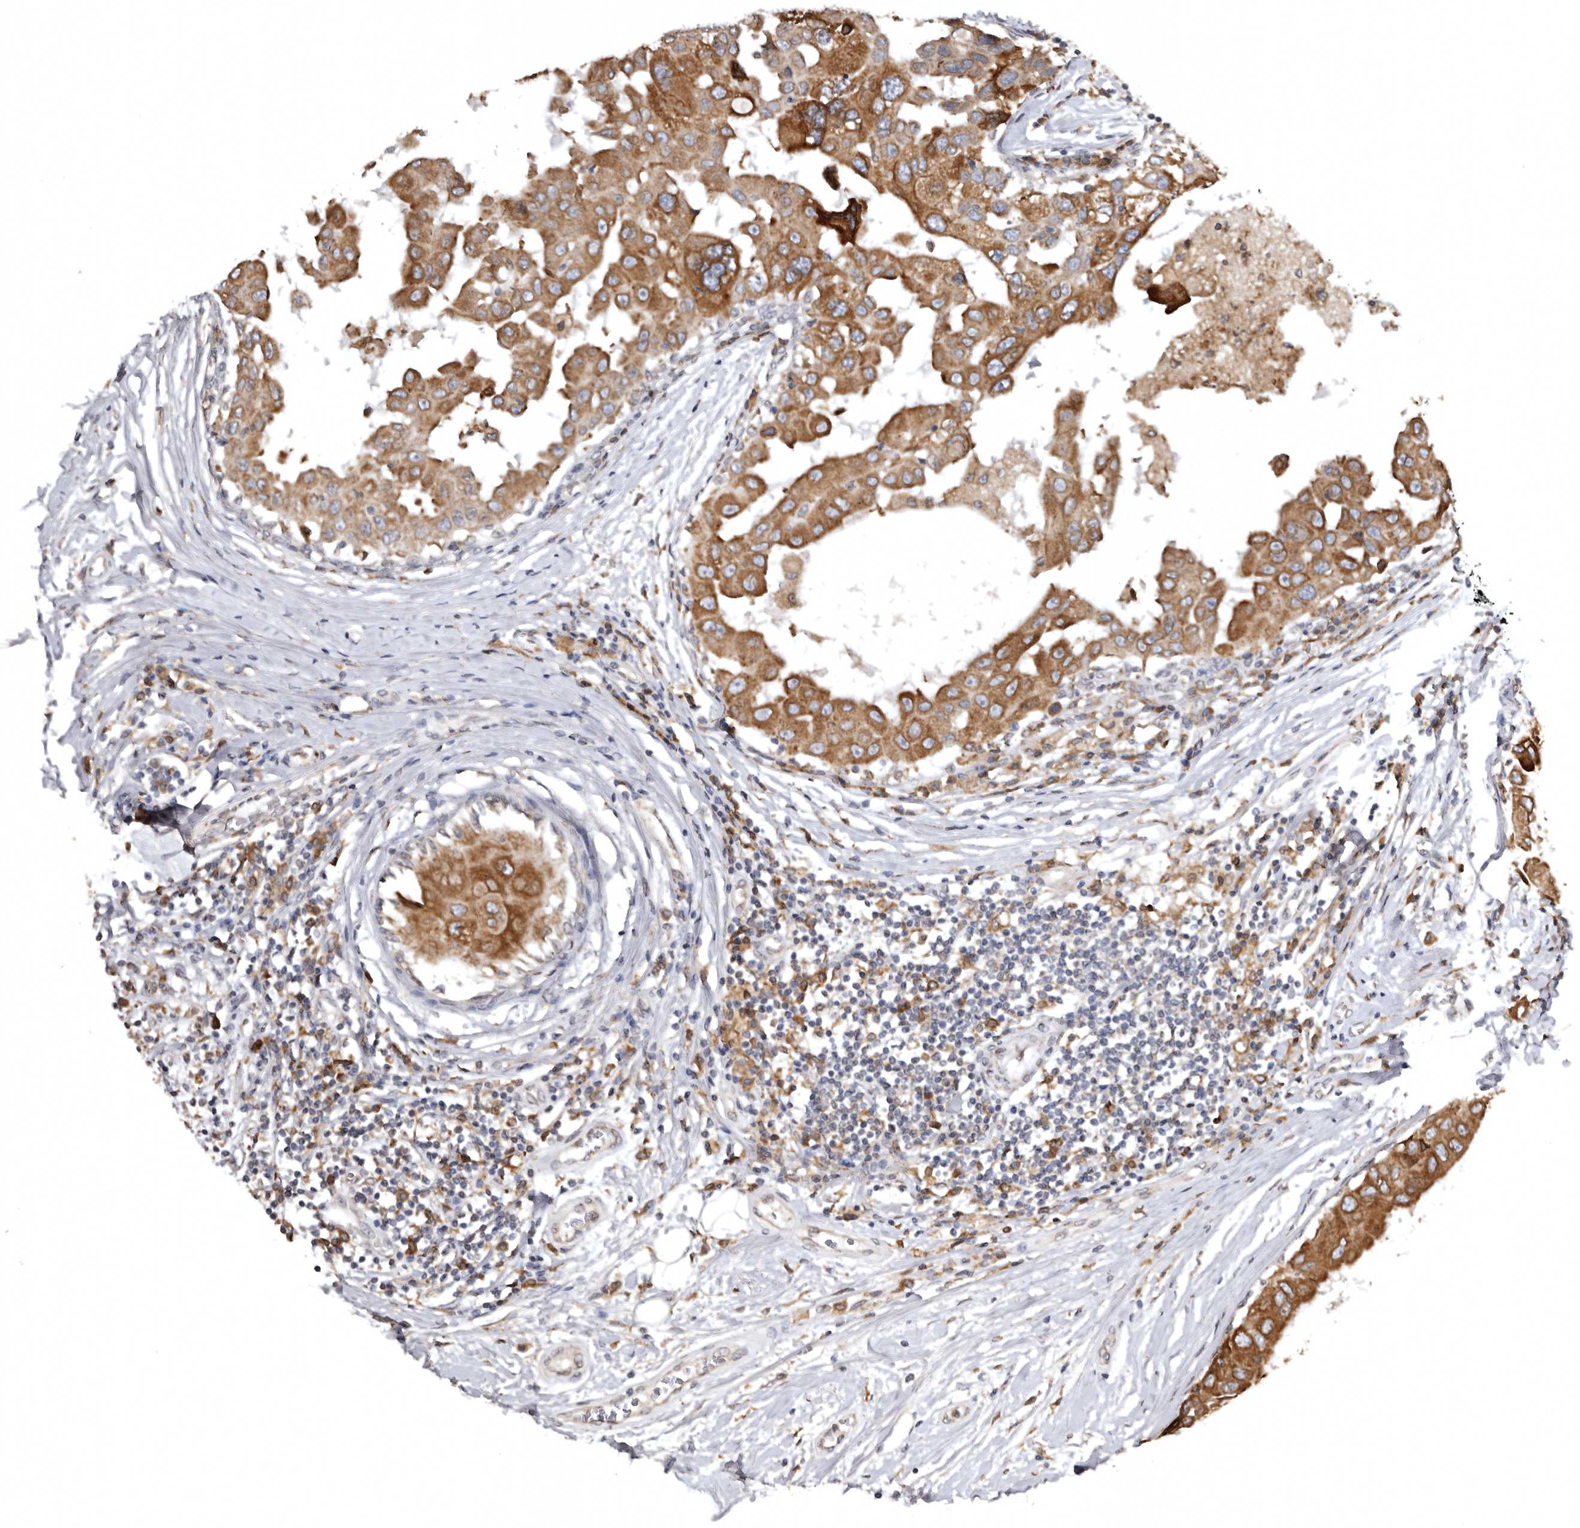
{"staining": {"intensity": "moderate", "quantity": ">75%", "location": "cytoplasmic/membranous"}, "tissue": "breast cancer", "cell_type": "Tumor cells", "image_type": "cancer", "snomed": [{"axis": "morphology", "description": "Duct carcinoma"}, {"axis": "topography", "description": "Breast"}], "caption": "There is medium levels of moderate cytoplasmic/membranous positivity in tumor cells of breast cancer, as demonstrated by immunohistochemical staining (brown color).", "gene": "INKA2", "patient": {"sex": "female", "age": 27}}